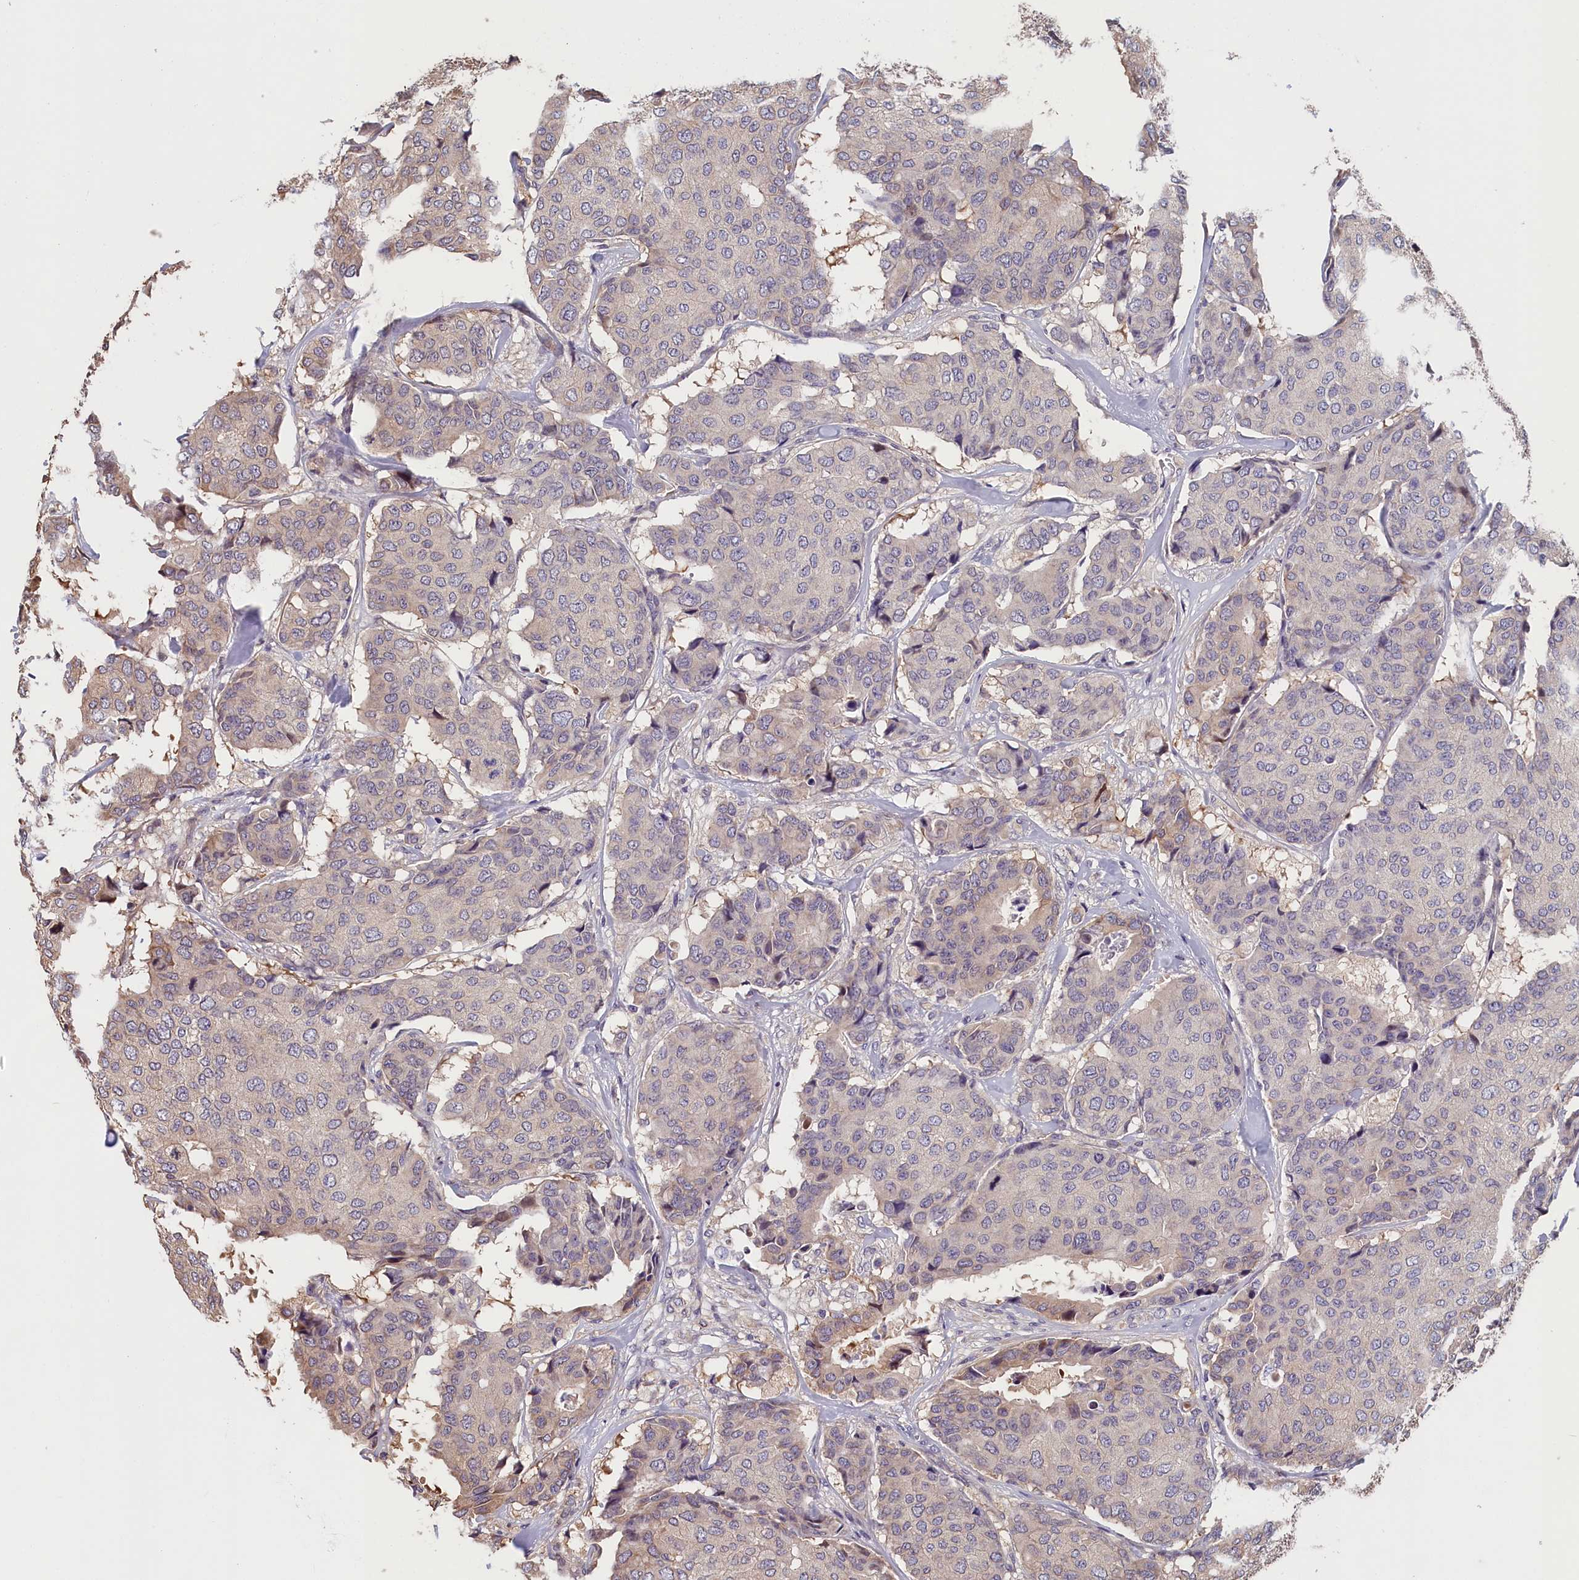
{"staining": {"intensity": "negative", "quantity": "none", "location": "none"}, "tissue": "breast cancer", "cell_type": "Tumor cells", "image_type": "cancer", "snomed": [{"axis": "morphology", "description": "Duct carcinoma"}, {"axis": "topography", "description": "Breast"}], "caption": "Immunohistochemical staining of human breast infiltrating ductal carcinoma reveals no significant expression in tumor cells. Nuclei are stained in blue.", "gene": "TMEM116", "patient": {"sex": "female", "age": 75}}